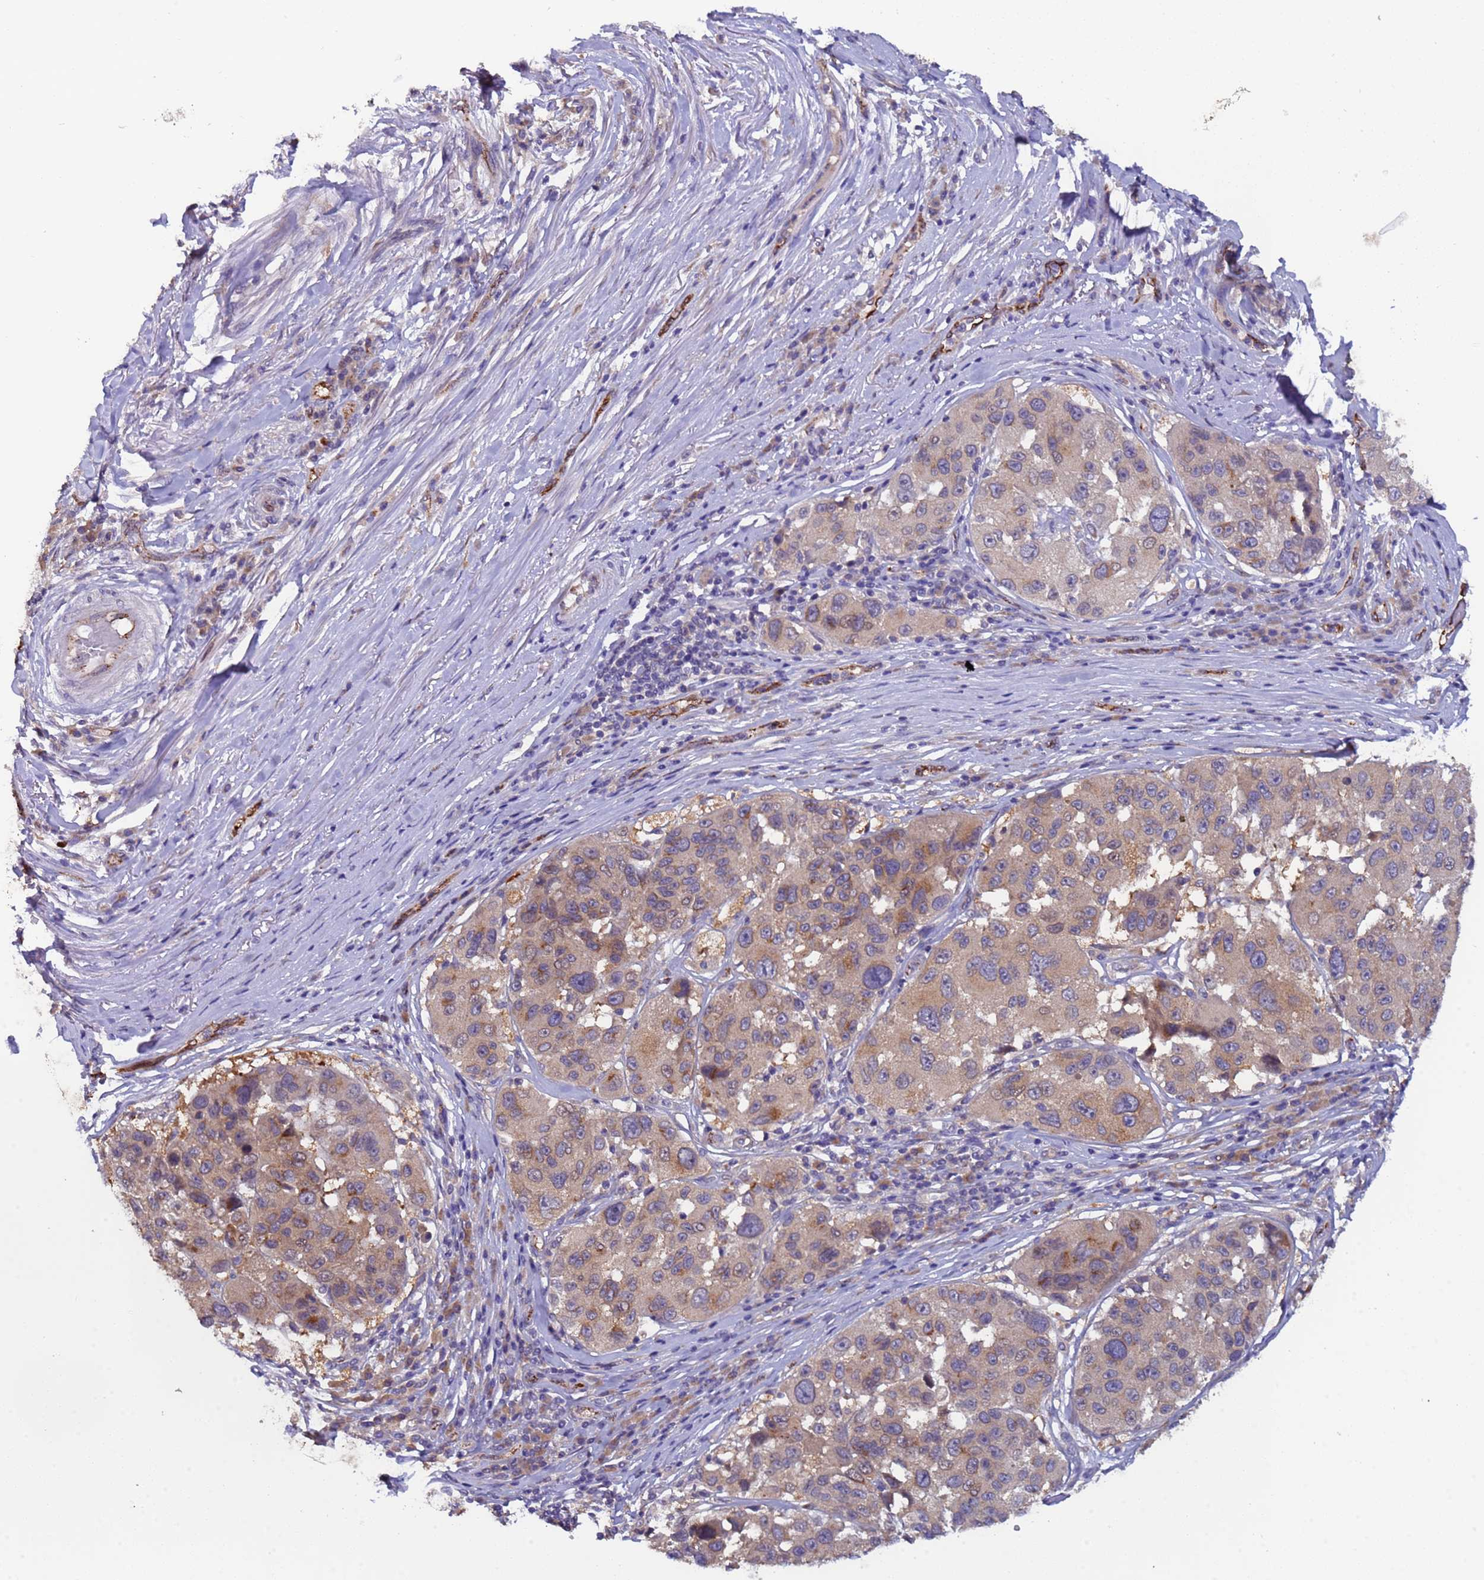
{"staining": {"intensity": "moderate", "quantity": "<25%", "location": "cytoplasmic/membranous"}, "tissue": "melanoma", "cell_type": "Tumor cells", "image_type": "cancer", "snomed": [{"axis": "morphology", "description": "Malignant melanoma, NOS"}, {"axis": "topography", "description": "Skin"}], "caption": "Malignant melanoma stained for a protein (brown) displays moderate cytoplasmic/membranous positive staining in about <25% of tumor cells.", "gene": "ZNF248", "patient": {"sex": "female", "age": 66}}